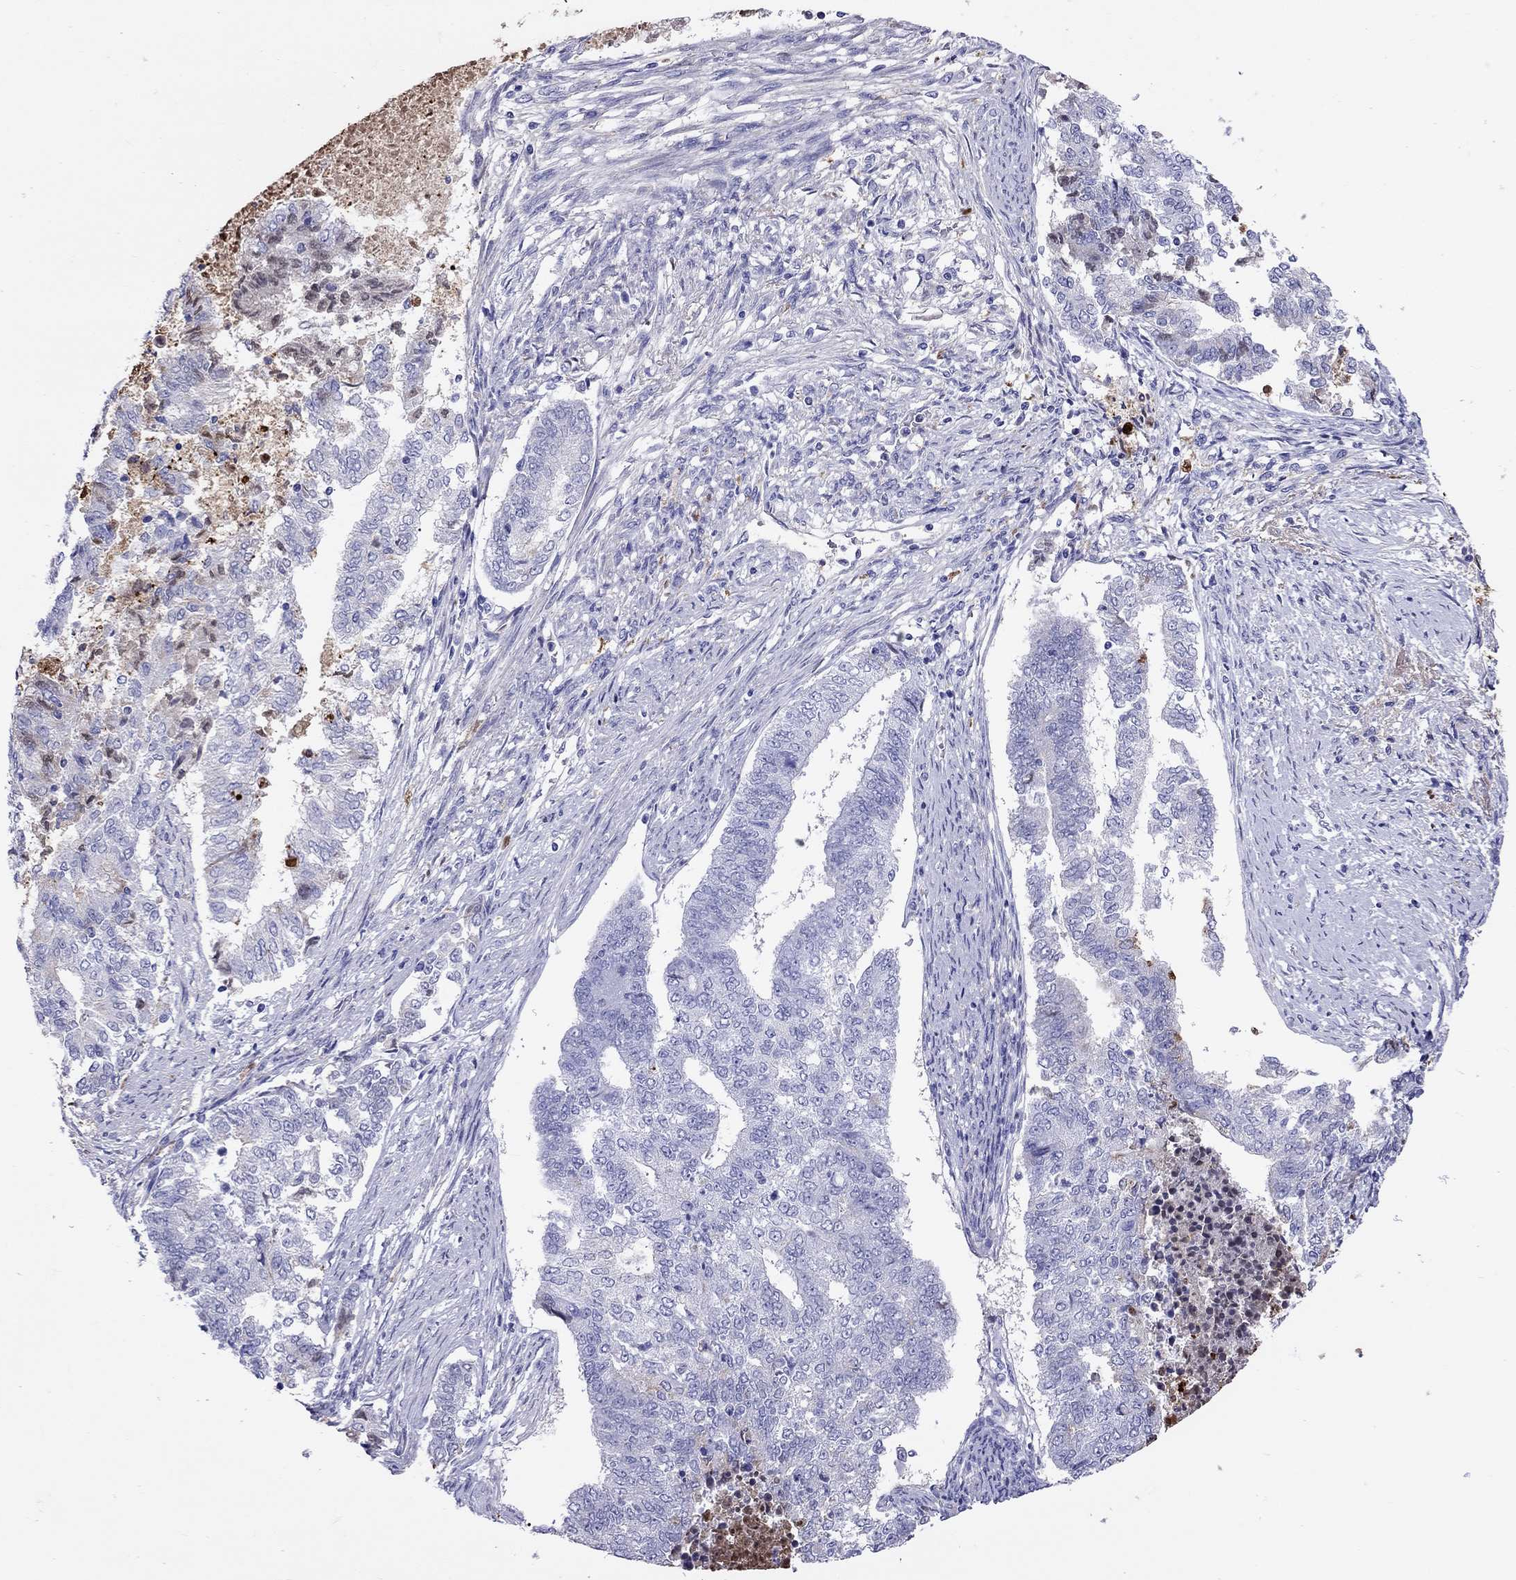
{"staining": {"intensity": "negative", "quantity": "none", "location": "none"}, "tissue": "endometrial cancer", "cell_type": "Tumor cells", "image_type": "cancer", "snomed": [{"axis": "morphology", "description": "Adenocarcinoma, NOS"}, {"axis": "topography", "description": "Endometrium"}], "caption": "Immunohistochemical staining of adenocarcinoma (endometrial) shows no significant staining in tumor cells.", "gene": "SERPINA3", "patient": {"sex": "female", "age": 65}}